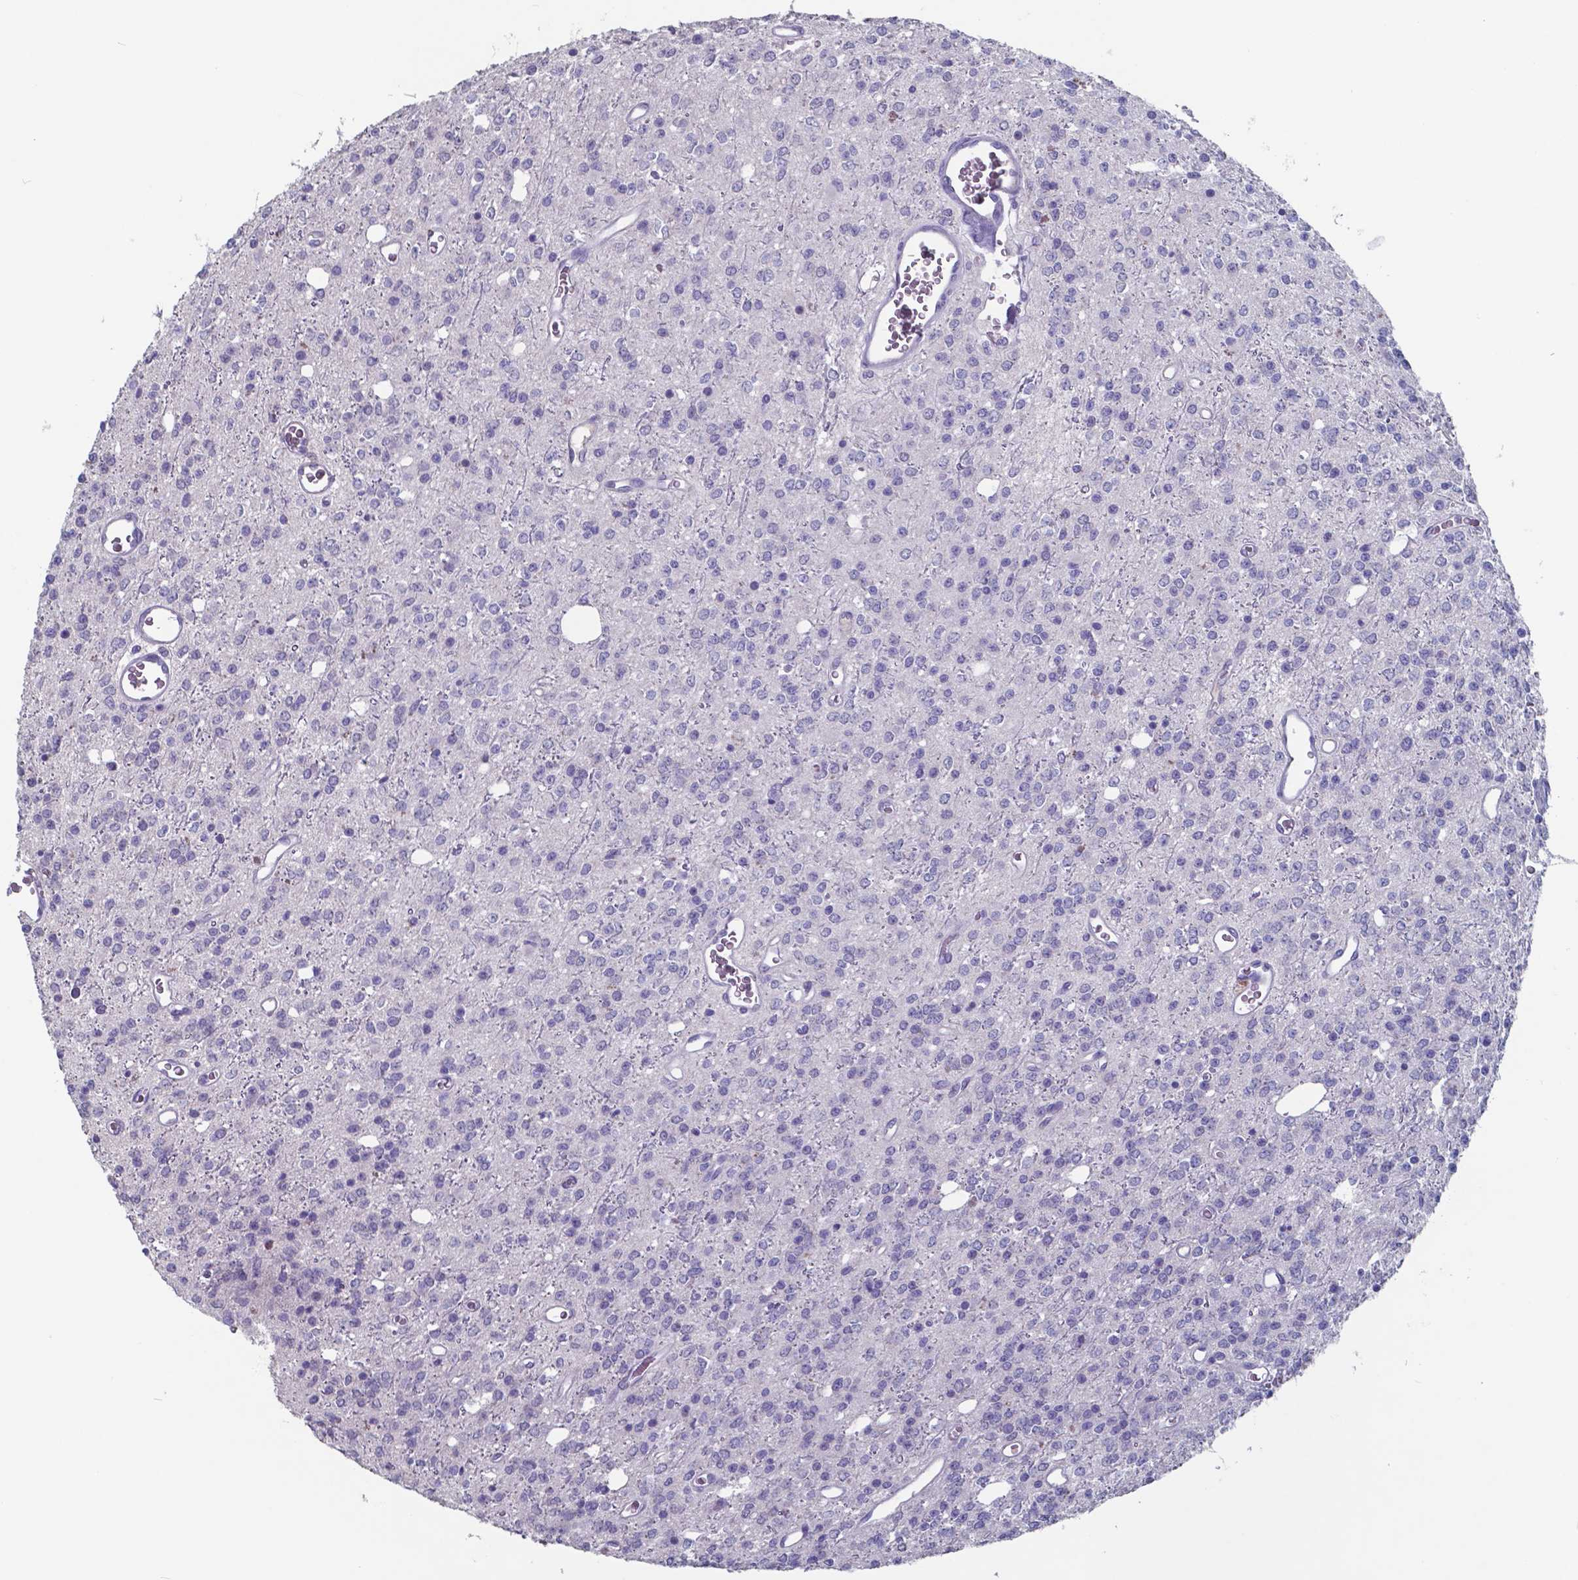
{"staining": {"intensity": "negative", "quantity": "none", "location": "none"}, "tissue": "glioma", "cell_type": "Tumor cells", "image_type": "cancer", "snomed": [{"axis": "morphology", "description": "Glioma, malignant, Low grade"}, {"axis": "topography", "description": "Brain"}], "caption": "Immunohistochemistry image of neoplastic tissue: malignant glioma (low-grade) stained with DAB (3,3'-diaminobenzidine) displays no significant protein positivity in tumor cells.", "gene": "TTR", "patient": {"sex": "female", "age": 45}}